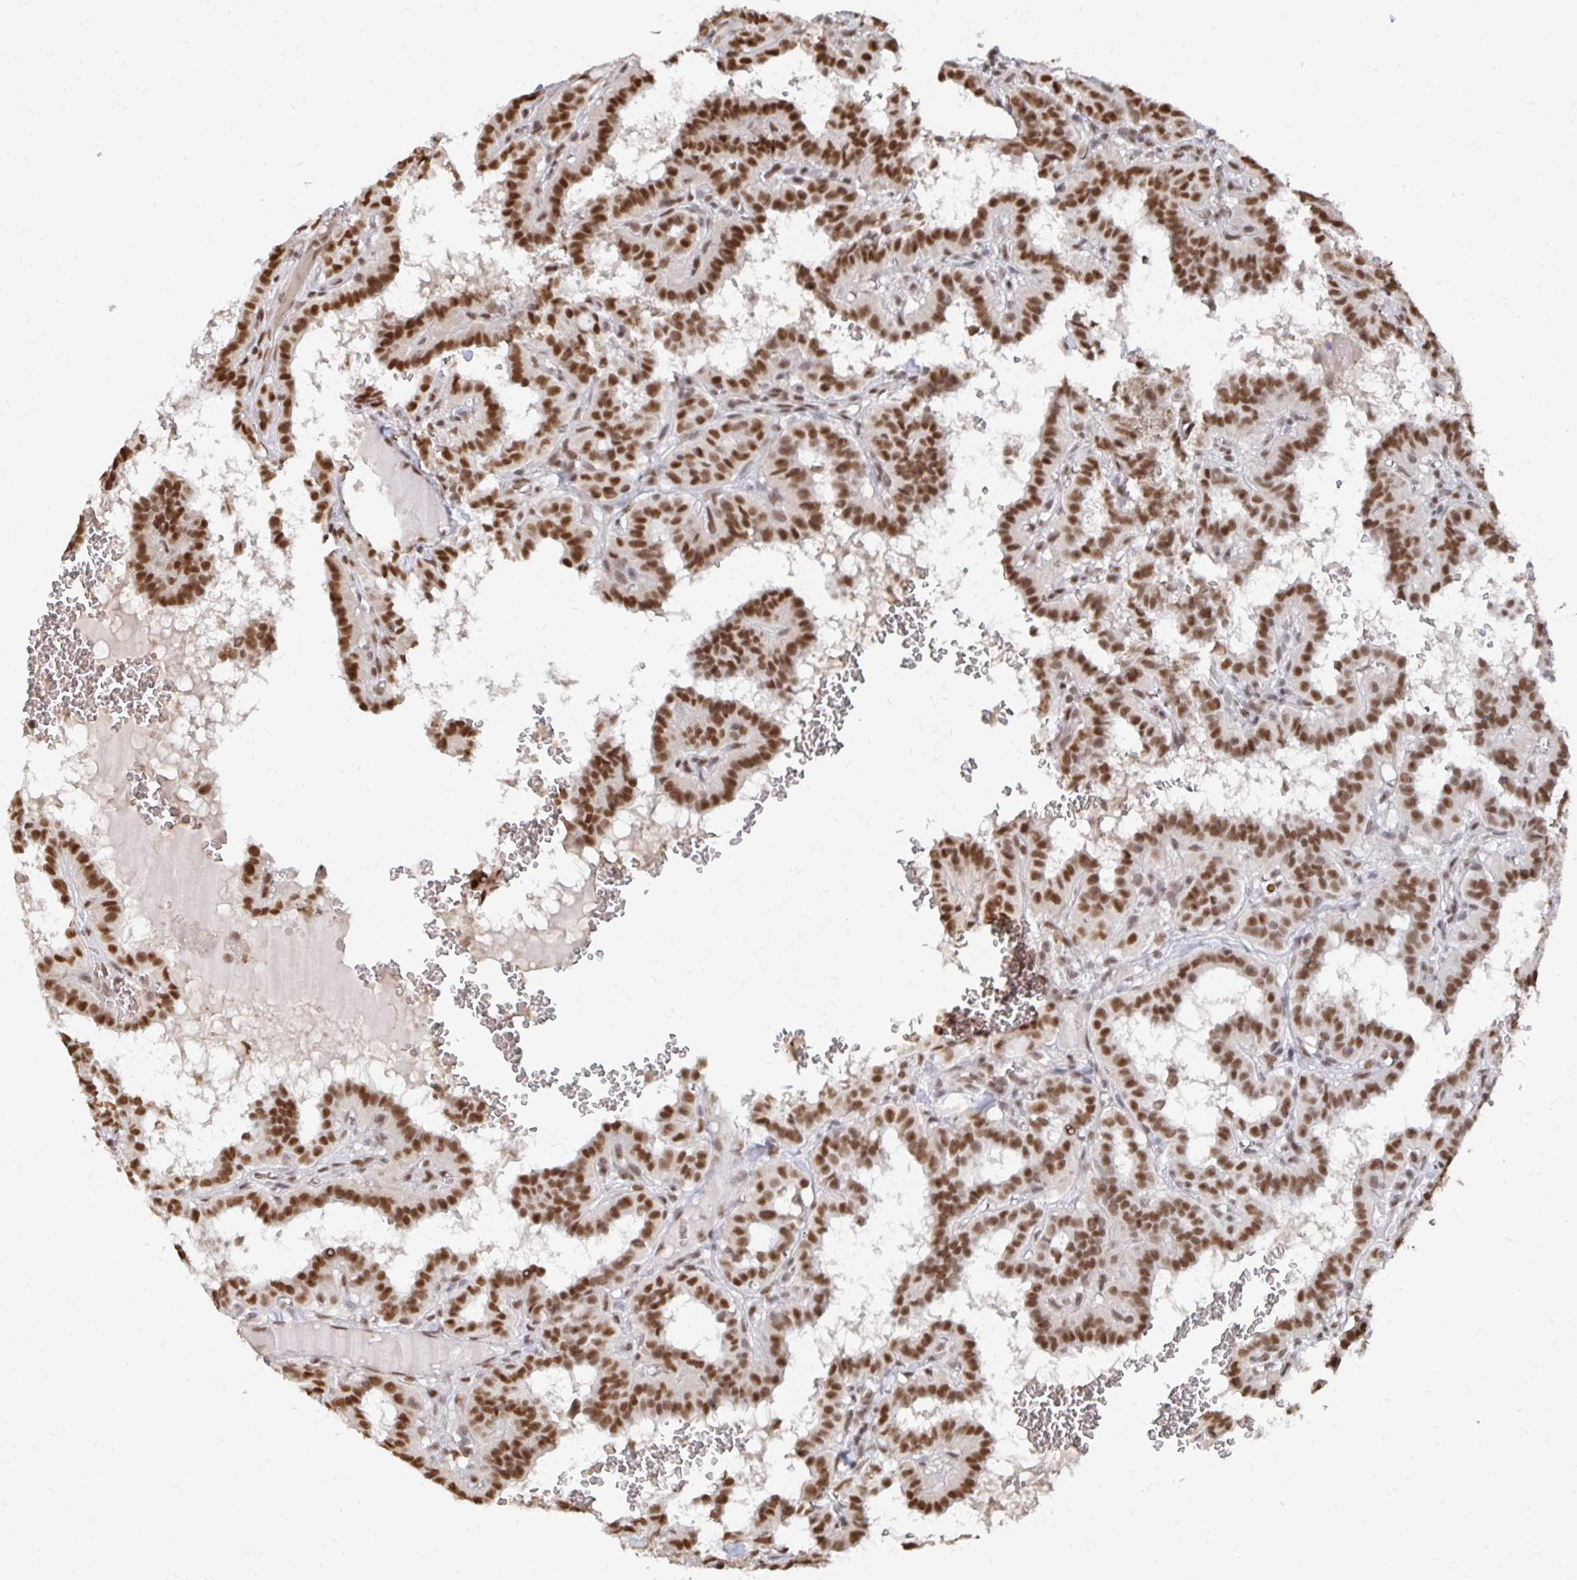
{"staining": {"intensity": "strong", "quantity": ">75%", "location": "nuclear"}, "tissue": "thyroid cancer", "cell_type": "Tumor cells", "image_type": "cancer", "snomed": [{"axis": "morphology", "description": "Papillary adenocarcinoma, NOS"}, {"axis": "topography", "description": "Thyroid gland"}], "caption": "Thyroid cancer stained with DAB immunohistochemistry displays high levels of strong nuclear expression in approximately >75% of tumor cells. (Brightfield microscopy of DAB IHC at high magnification).", "gene": "GTF3C6", "patient": {"sex": "female", "age": 21}}